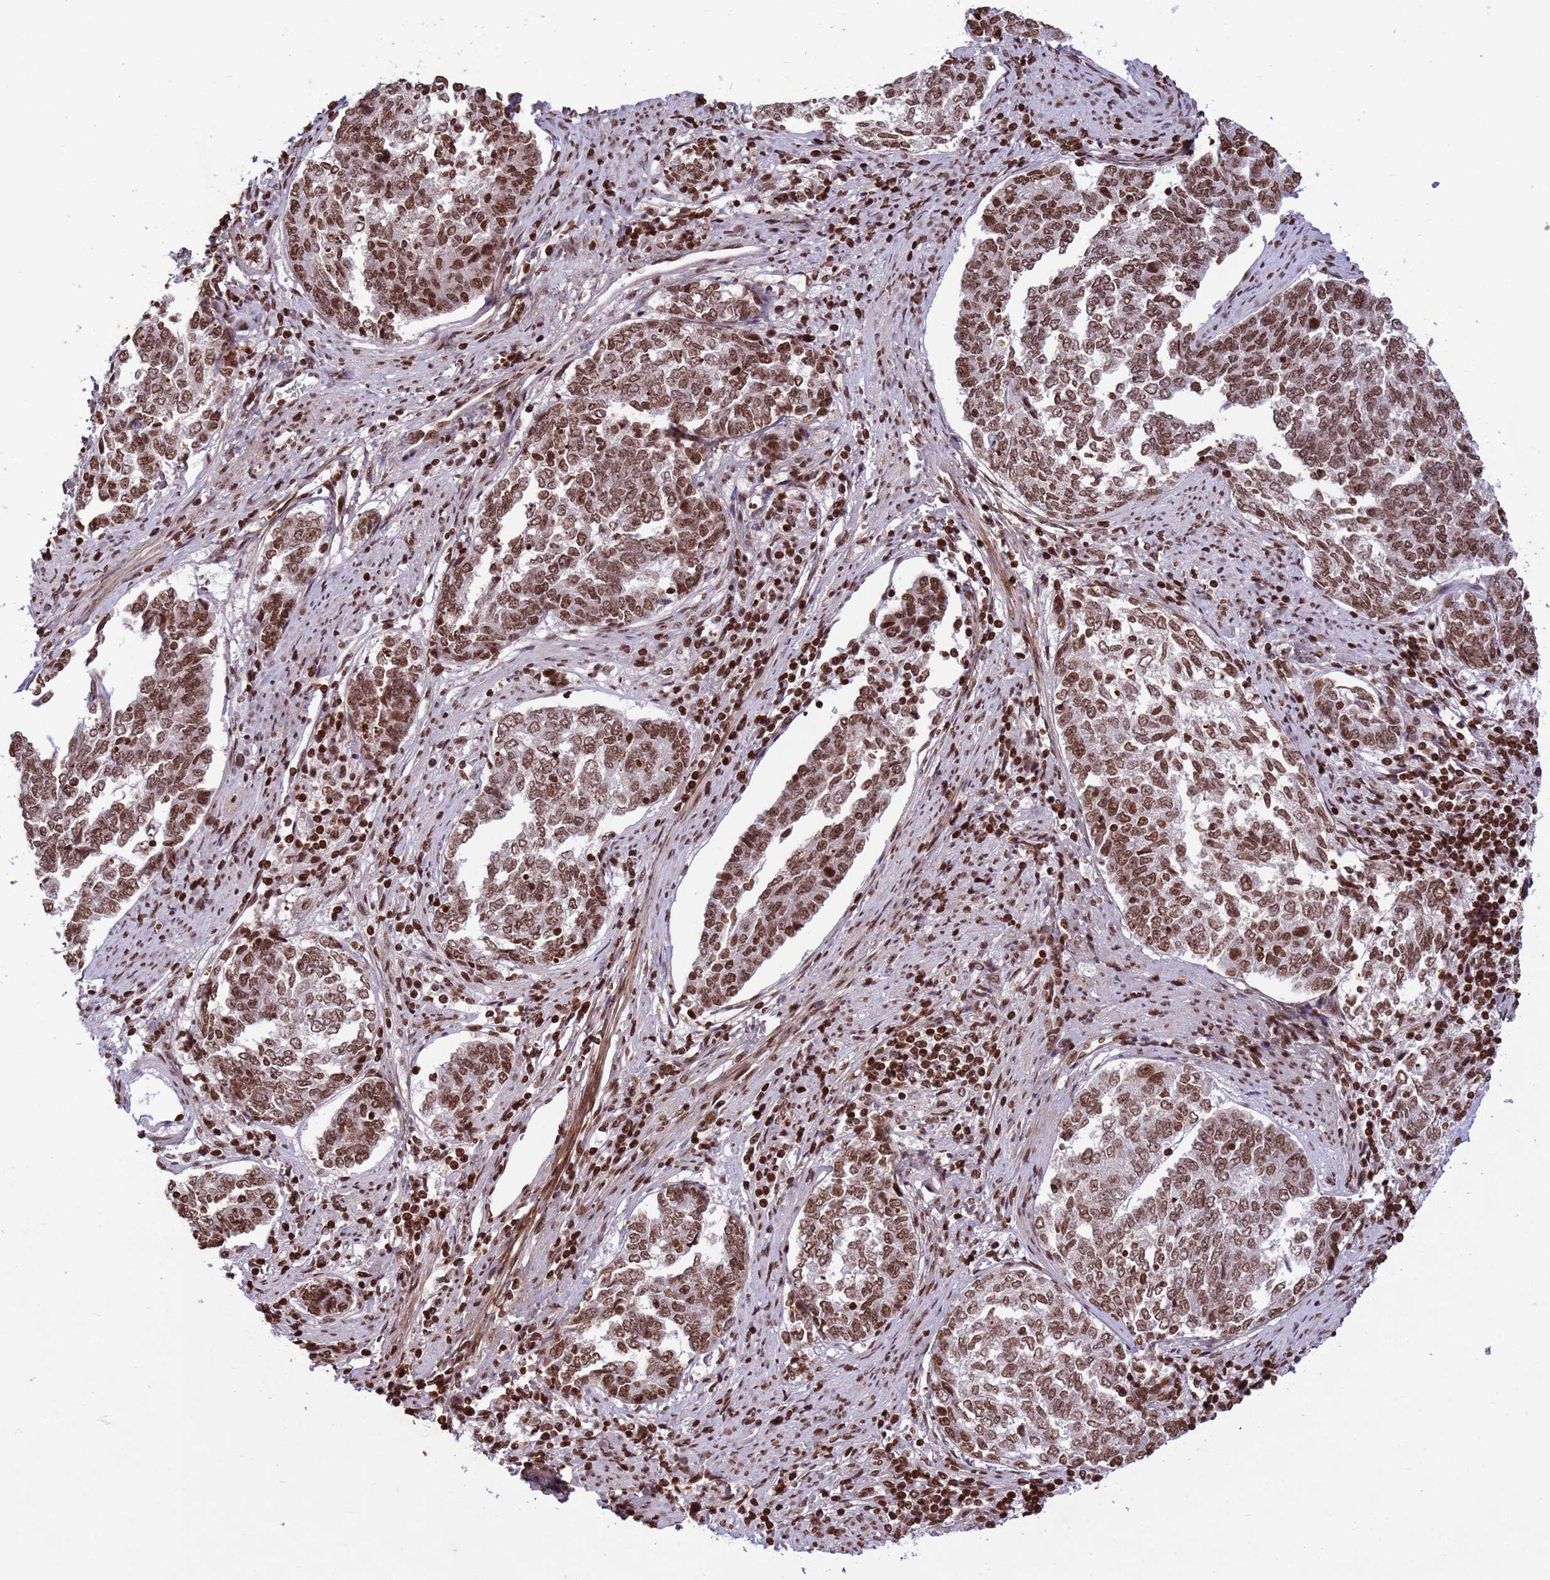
{"staining": {"intensity": "strong", "quantity": ">75%", "location": "nuclear"}, "tissue": "endometrial cancer", "cell_type": "Tumor cells", "image_type": "cancer", "snomed": [{"axis": "morphology", "description": "Adenocarcinoma, NOS"}, {"axis": "topography", "description": "Endometrium"}], "caption": "Endometrial adenocarcinoma tissue exhibits strong nuclear expression in about >75% of tumor cells, visualized by immunohistochemistry.", "gene": "H3-3B", "patient": {"sex": "female", "age": 80}}